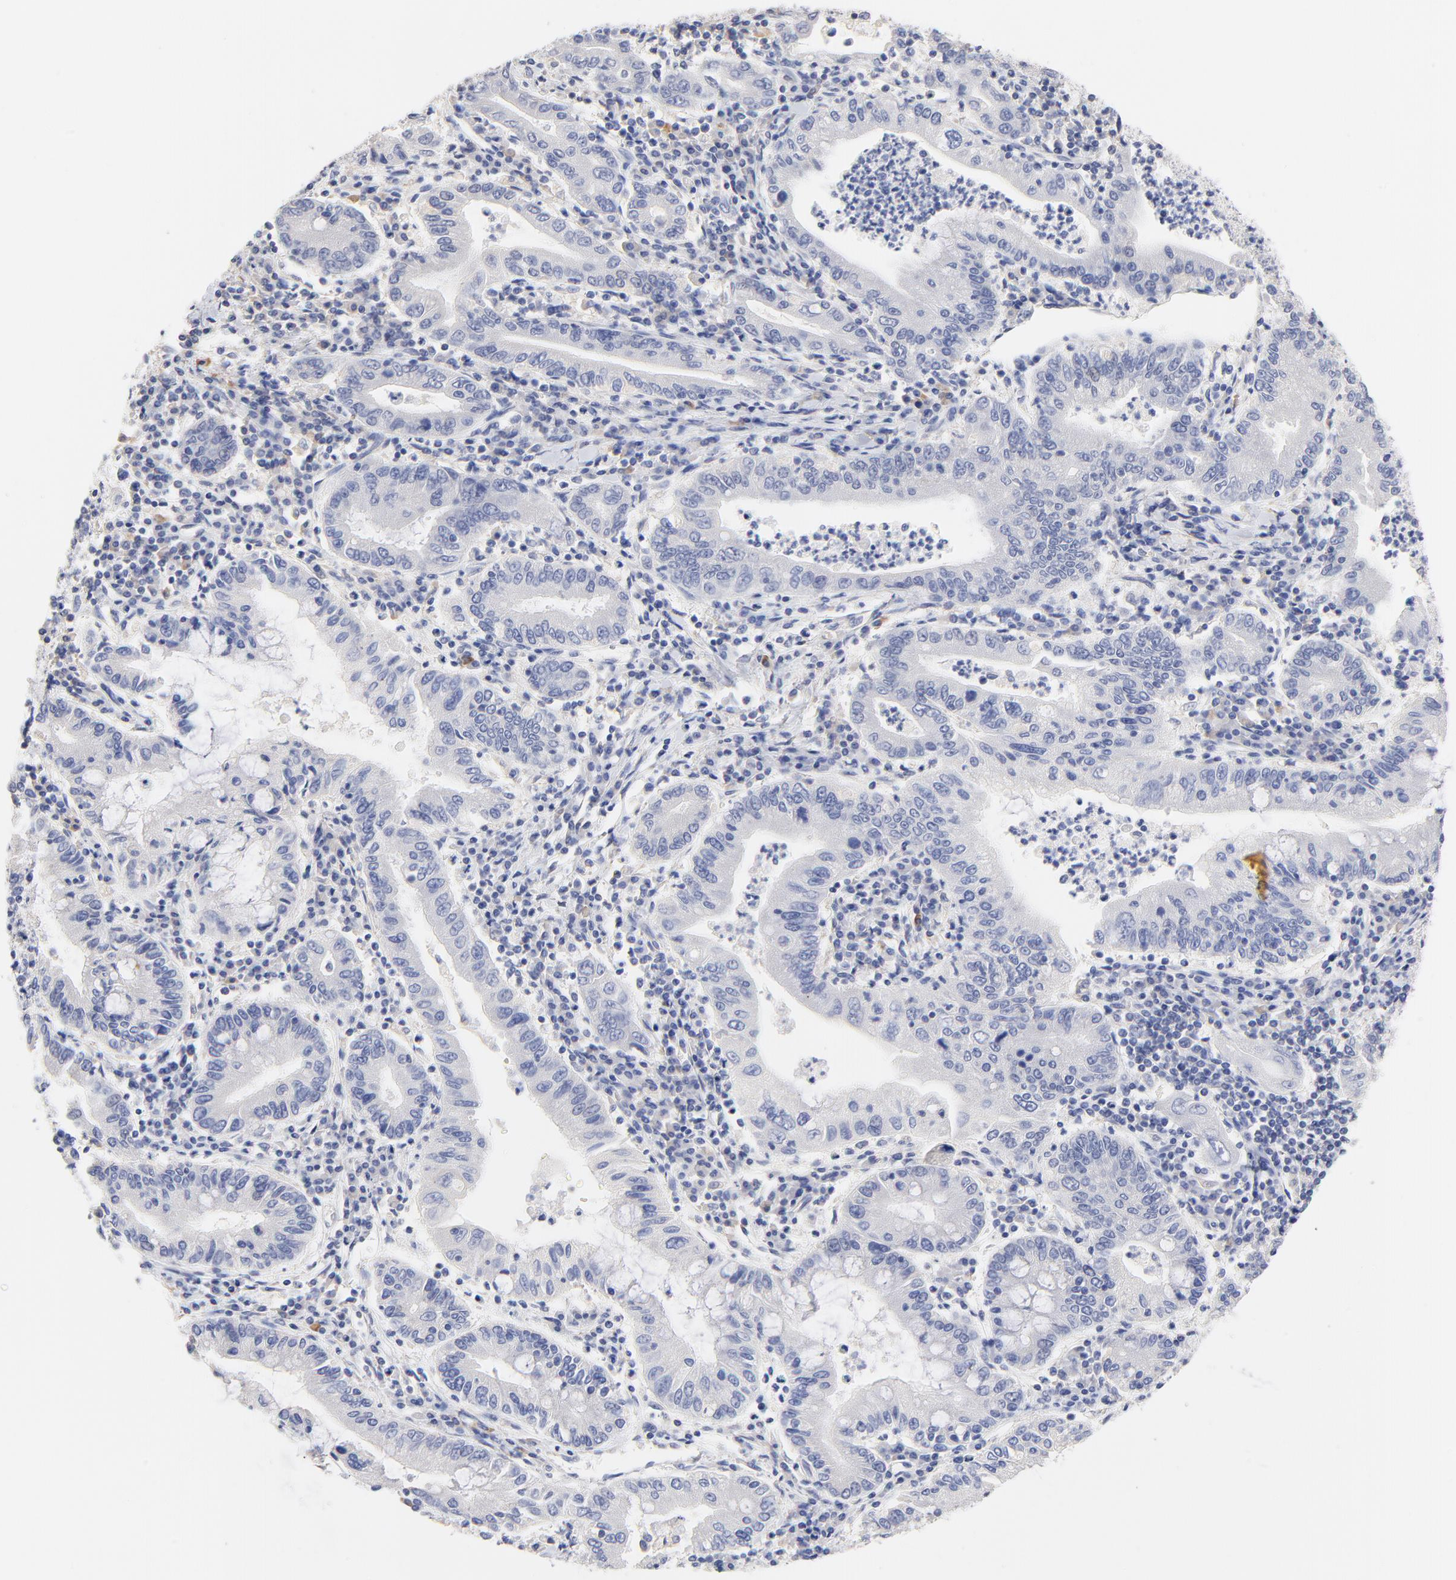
{"staining": {"intensity": "negative", "quantity": "none", "location": "none"}, "tissue": "stomach cancer", "cell_type": "Tumor cells", "image_type": "cancer", "snomed": [{"axis": "morphology", "description": "Normal tissue, NOS"}, {"axis": "morphology", "description": "Adenocarcinoma, NOS"}, {"axis": "topography", "description": "Esophagus"}, {"axis": "topography", "description": "Stomach, upper"}, {"axis": "topography", "description": "Peripheral nerve tissue"}], "caption": "High magnification brightfield microscopy of stomach cancer stained with DAB (3,3'-diaminobenzidine) (brown) and counterstained with hematoxylin (blue): tumor cells show no significant staining. (Stains: DAB (3,3'-diaminobenzidine) immunohistochemistry with hematoxylin counter stain, Microscopy: brightfield microscopy at high magnification).", "gene": "TWNK", "patient": {"sex": "male", "age": 62}}